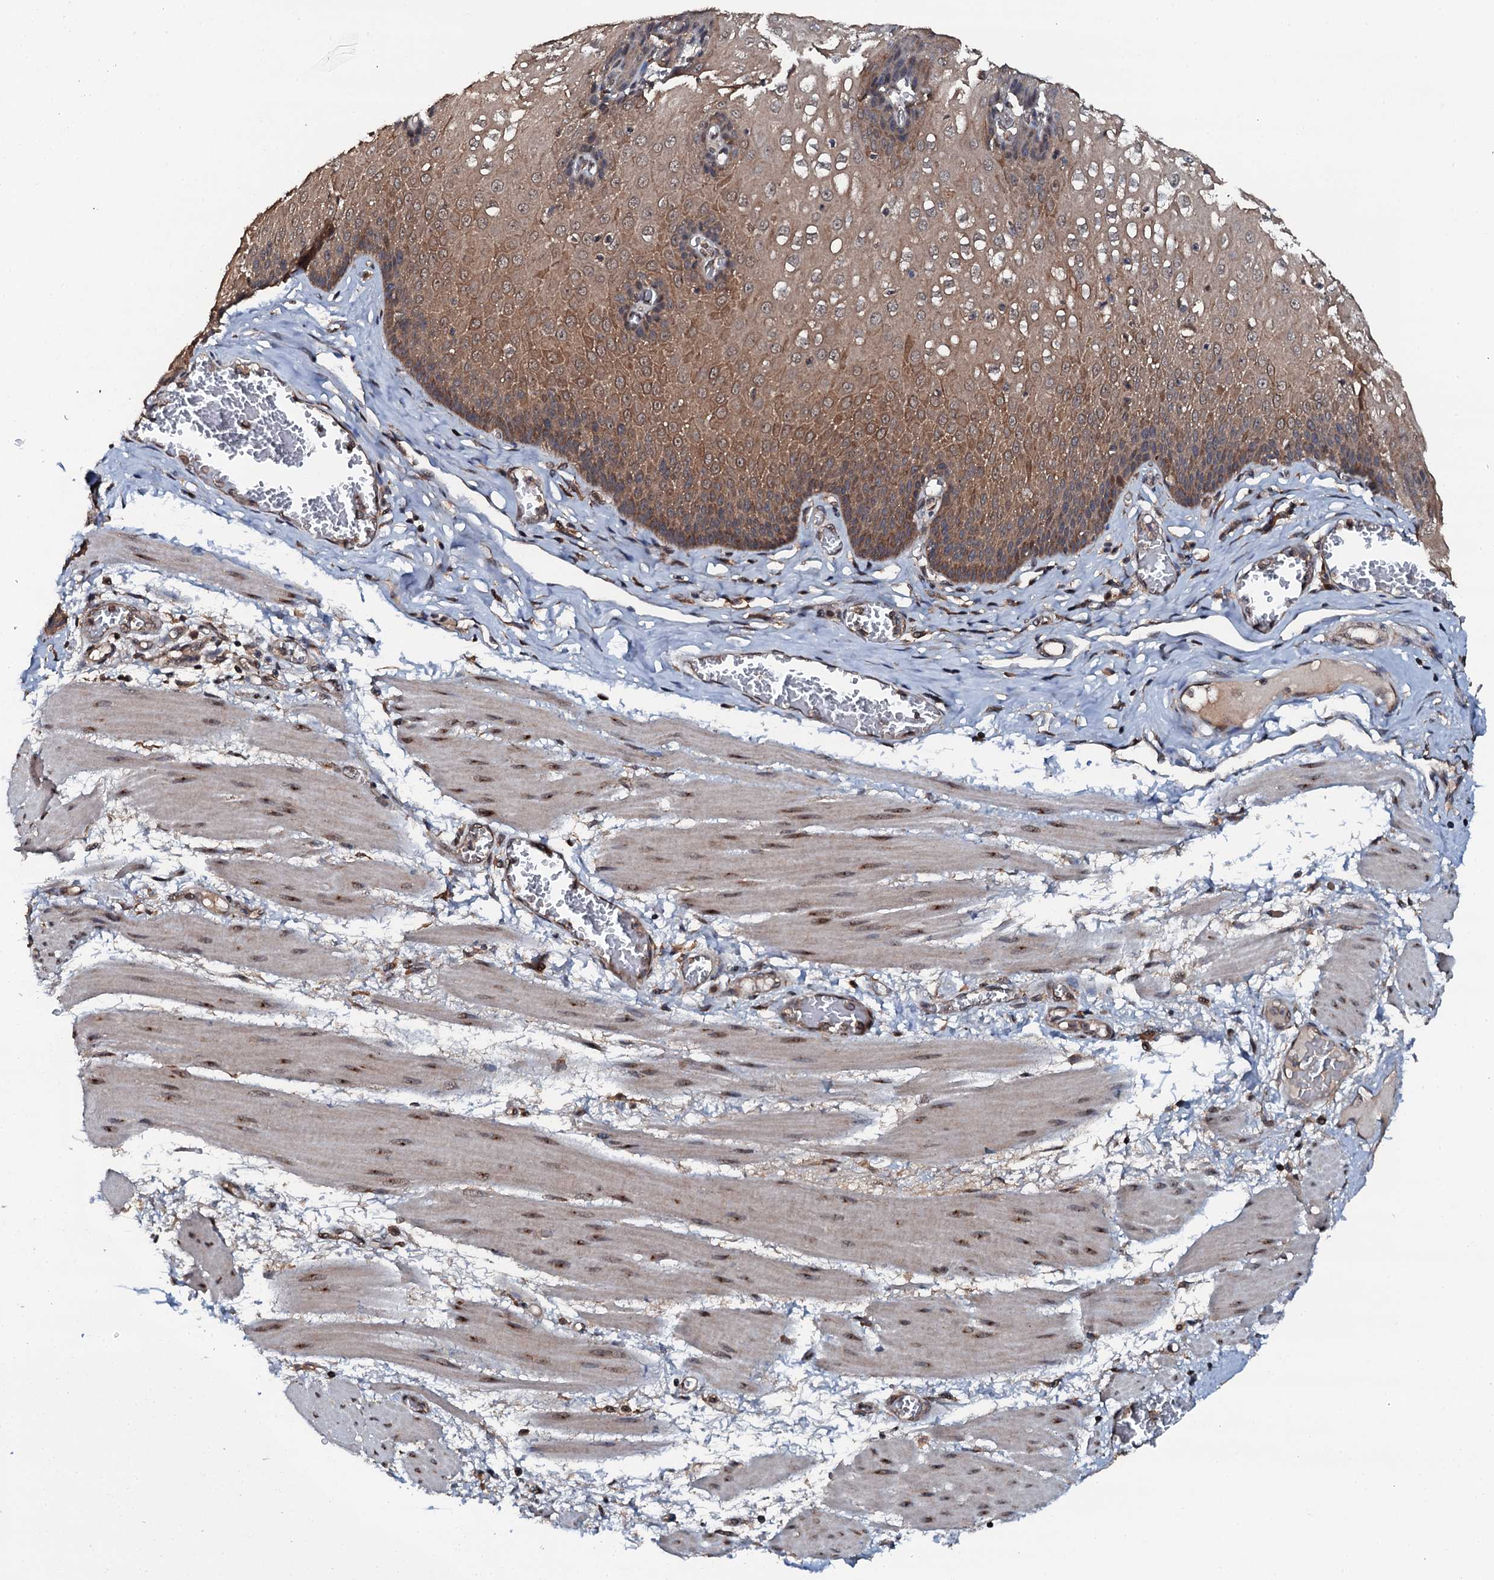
{"staining": {"intensity": "moderate", "quantity": ">75%", "location": "cytoplasmic/membranous"}, "tissue": "esophagus", "cell_type": "Squamous epithelial cells", "image_type": "normal", "snomed": [{"axis": "morphology", "description": "Normal tissue, NOS"}, {"axis": "topography", "description": "Esophagus"}], "caption": "DAB (3,3'-diaminobenzidine) immunohistochemical staining of unremarkable esophagus demonstrates moderate cytoplasmic/membranous protein positivity in approximately >75% of squamous epithelial cells.", "gene": "FLYWCH1", "patient": {"sex": "male", "age": 60}}